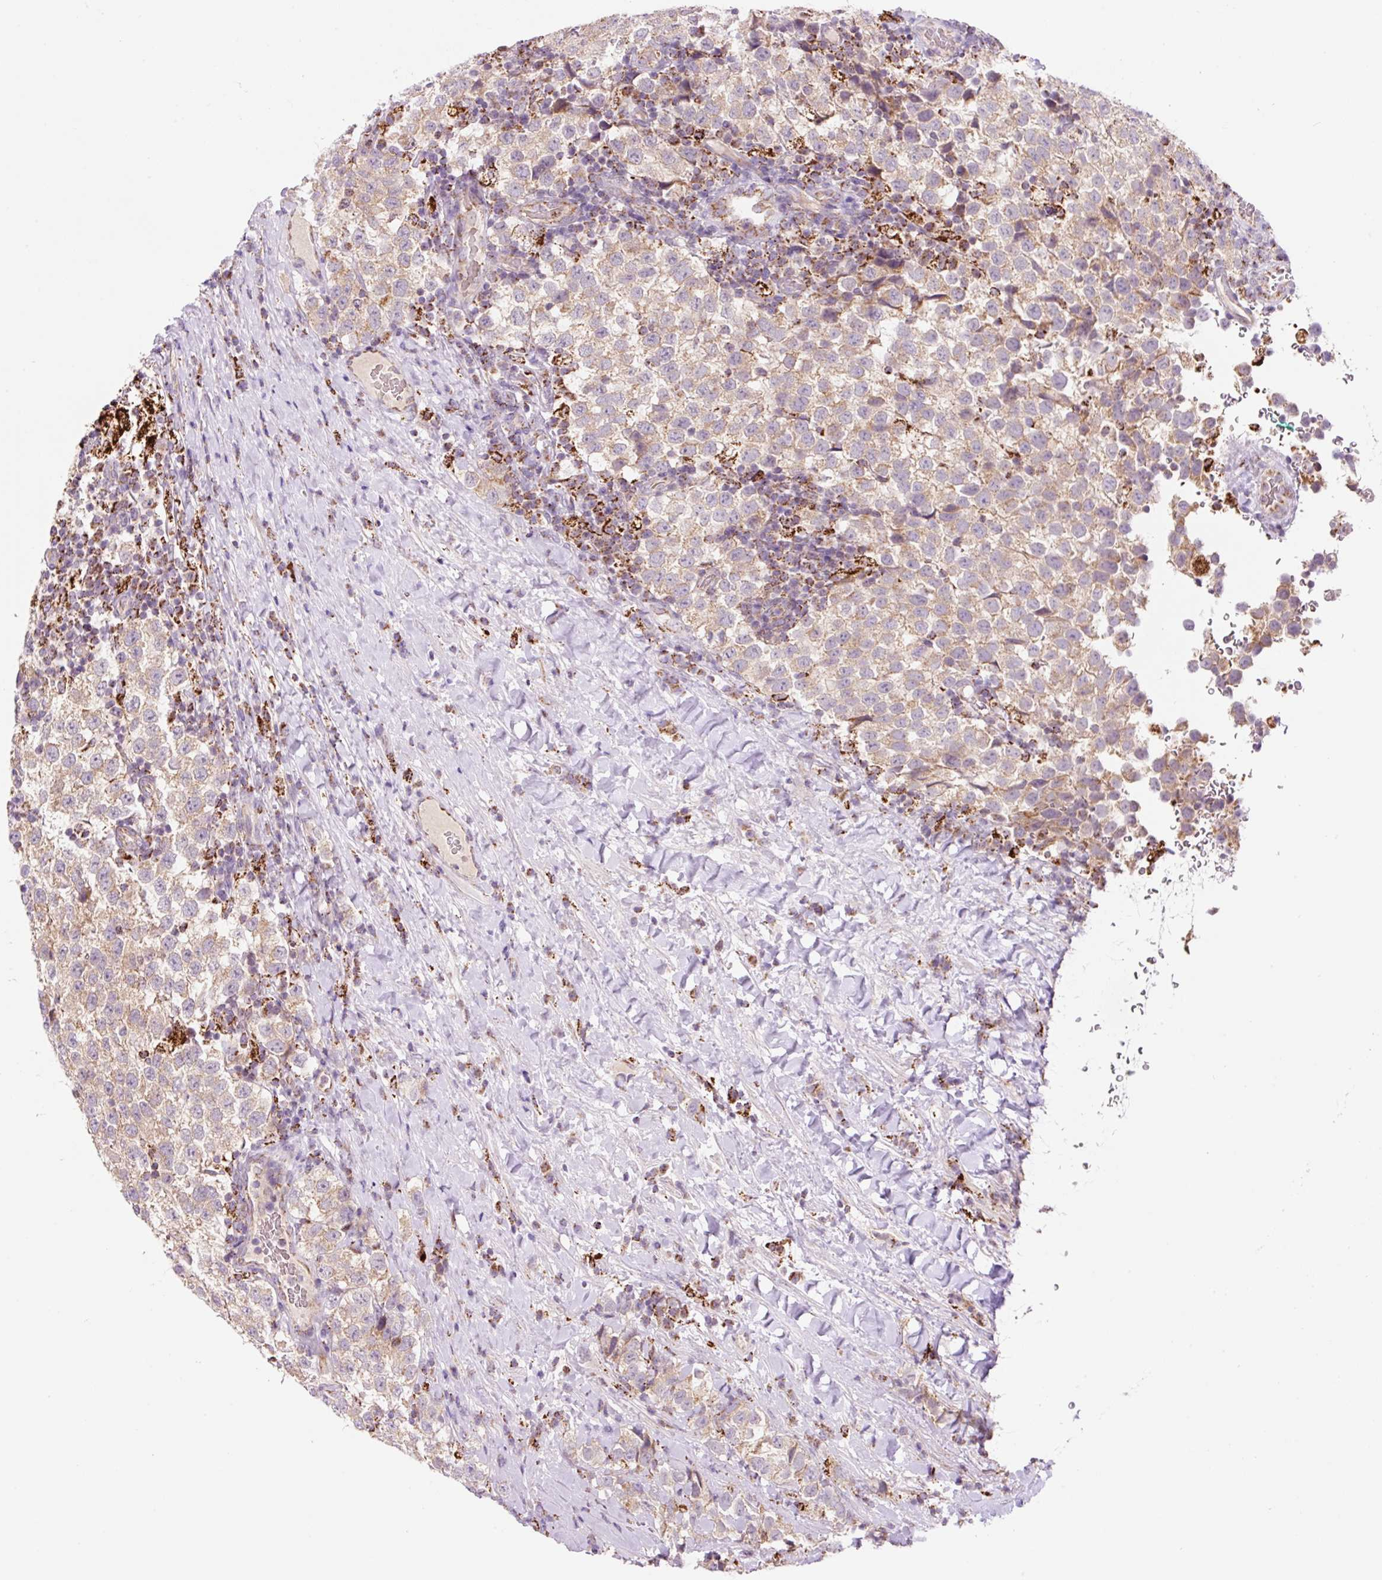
{"staining": {"intensity": "weak", "quantity": ">75%", "location": "cytoplasmic/membranous"}, "tissue": "testis cancer", "cell_type": "Tumor cells", "image_type": "cancer", "snomed": [{"axis": "morphology", "description": "Seminoma, NOS"}, {"axis": "topography", "description": "Testis"}], "caption": "Approximately >75% of tumor cells in human testis cancer (seminoma) exhibit weak cytoplasmic/membranous protein expression as visualized by brown immunohistochemical staining.", "gene": "PCK2", "patient": {"sex": "male", "age": 34}}